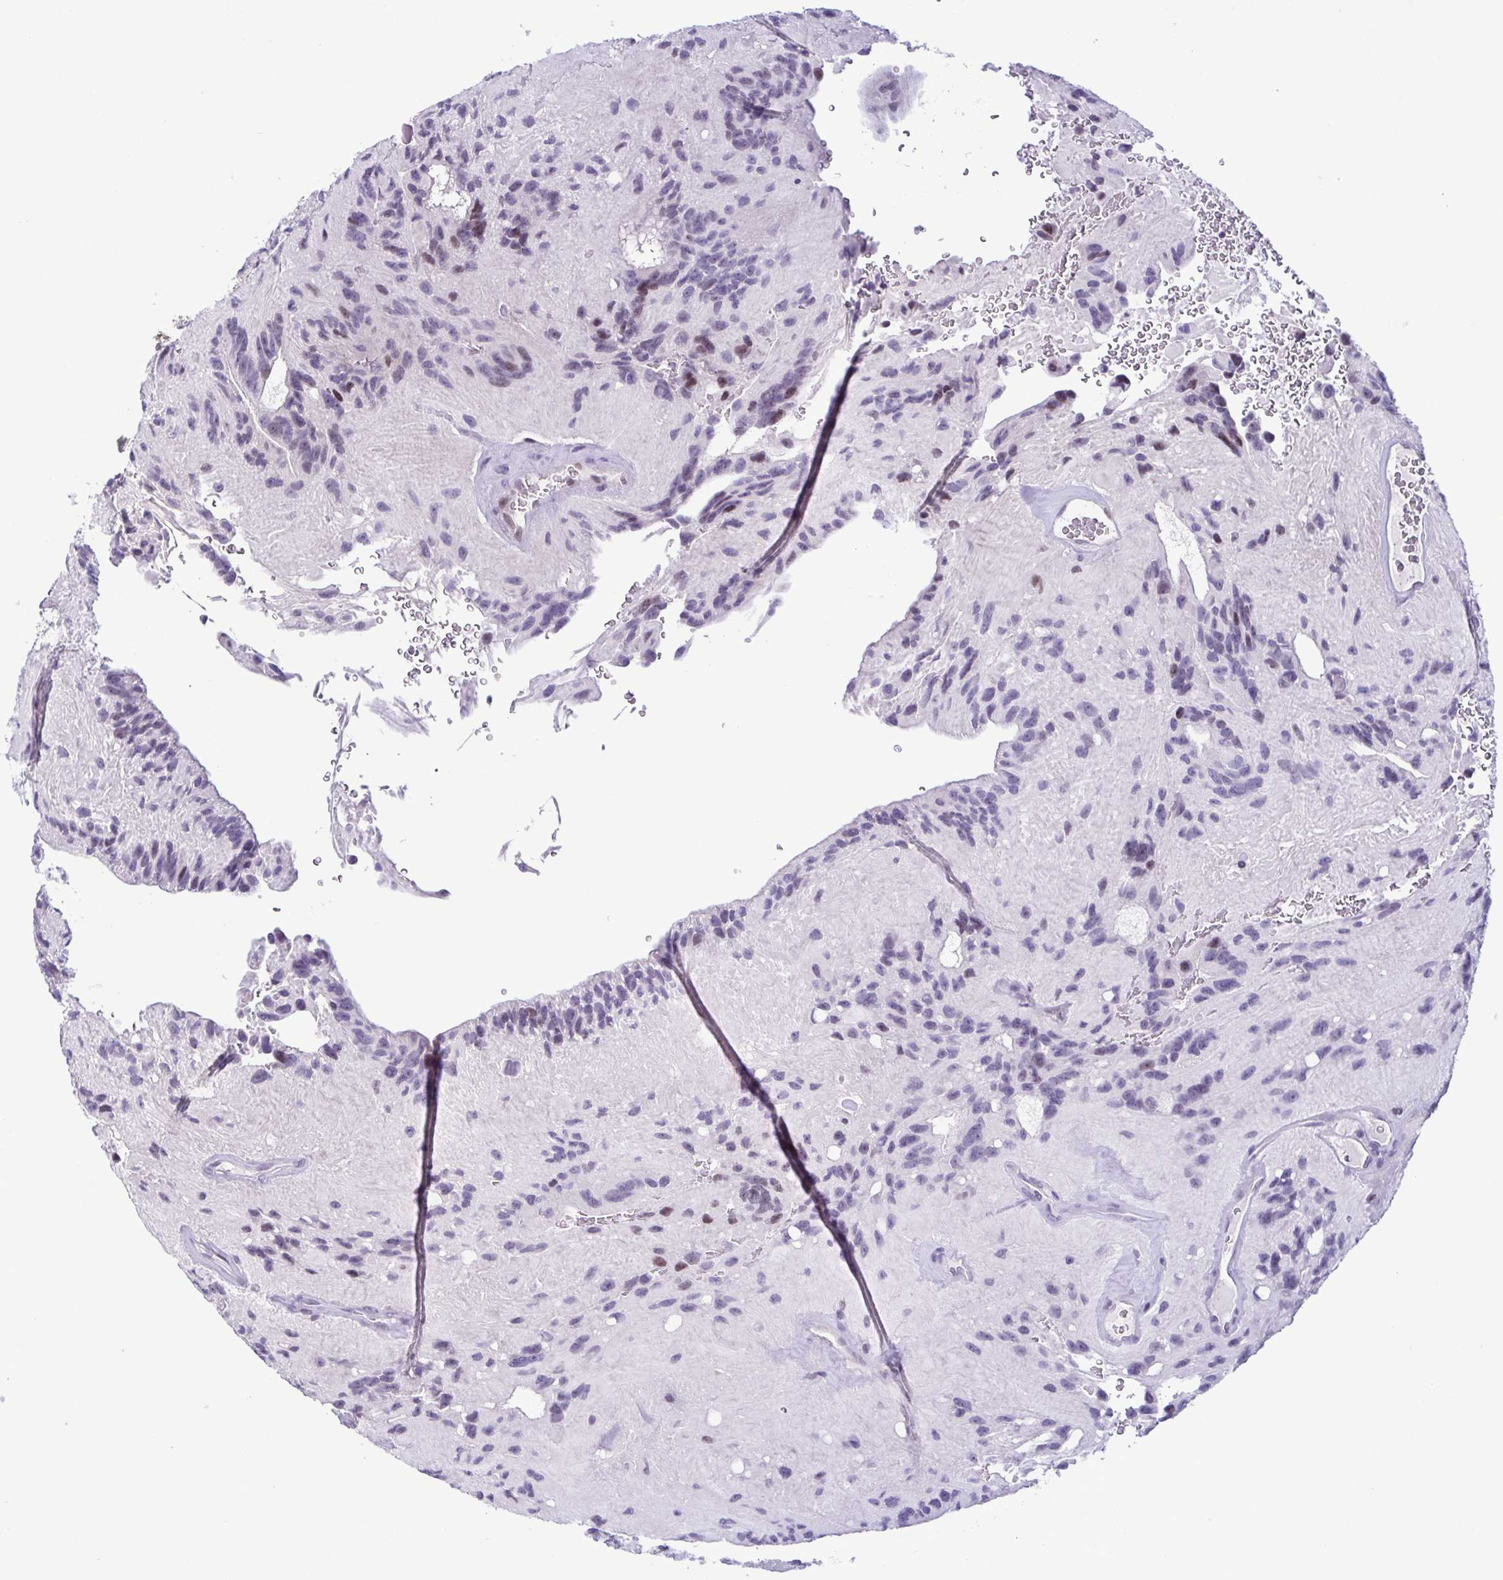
{"staining": {"intensity": "weak", "quantity": "<25%", "location": "nuclear"}, "tissue": "glioma", "cell_type": "Tumor cells", "image_type": "cancer", "snomed": [{"axis": "morphology", "description": "Glioma, malignant, Low grade"}, {"axis": "topography", "description": "Brain"}], "caption": "Tumor cells show no significant protein positivity in malignant glioma (low-grade).", "gene": "IRF1", "patient": {"sex": "male", "age": 31}}